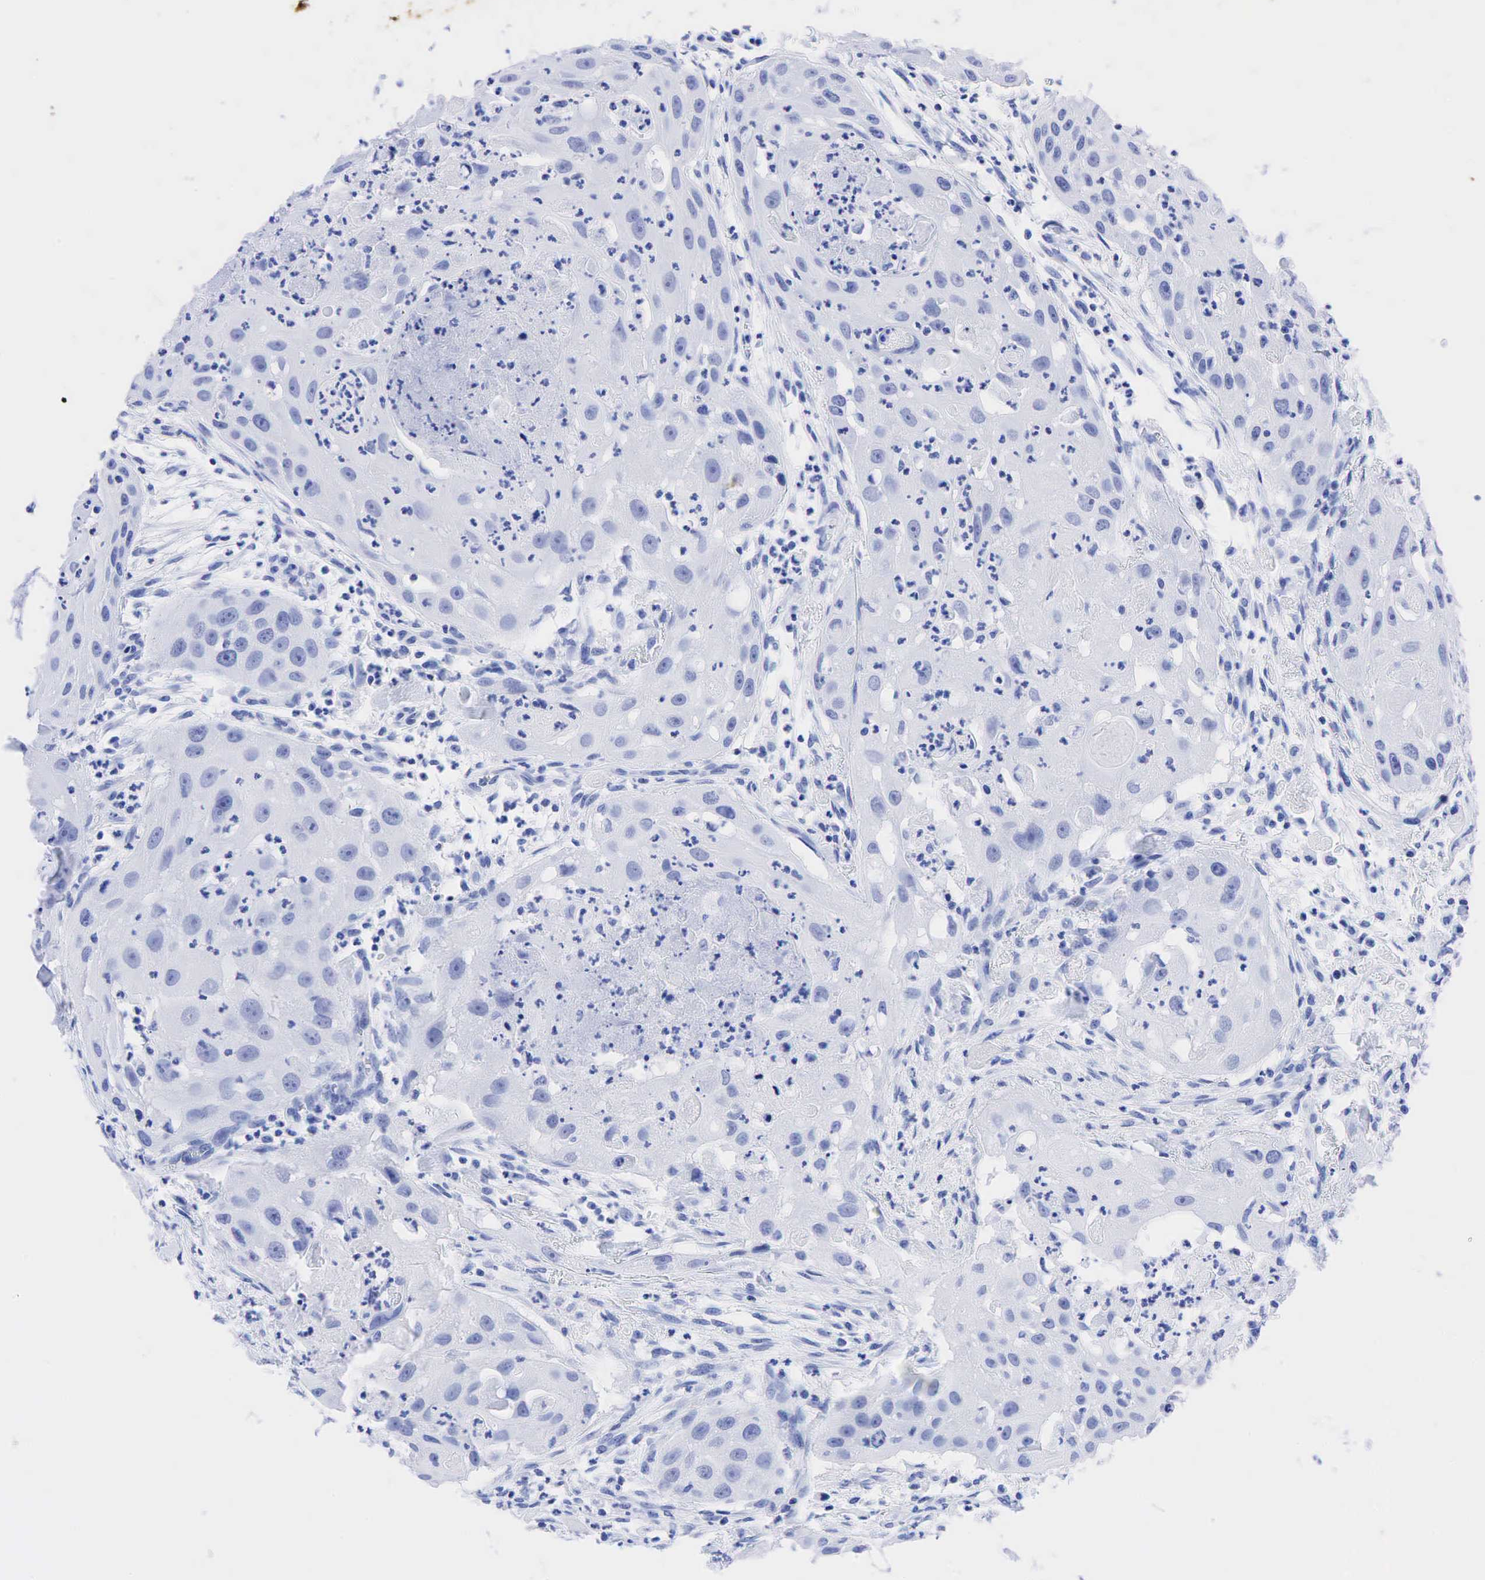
{"staining": {"intensity": "negative", "quantity": "none", "location": "none"}, "tissue": "head and neck cancer", "cell_type": "Tumor cells", "image_type": "cancer", "snomed": [{"axis": "morphology", "description": "Squamous cell carcinoma, NOS"}, {"axis": "topography", "description": "Head-Neck"}], "caption": "Protein analysis of head and neck cancer demonstrates no significant staining in tumor cells.", "gene": "CHGA", "patient": {"sex": "male", "age": 64}}